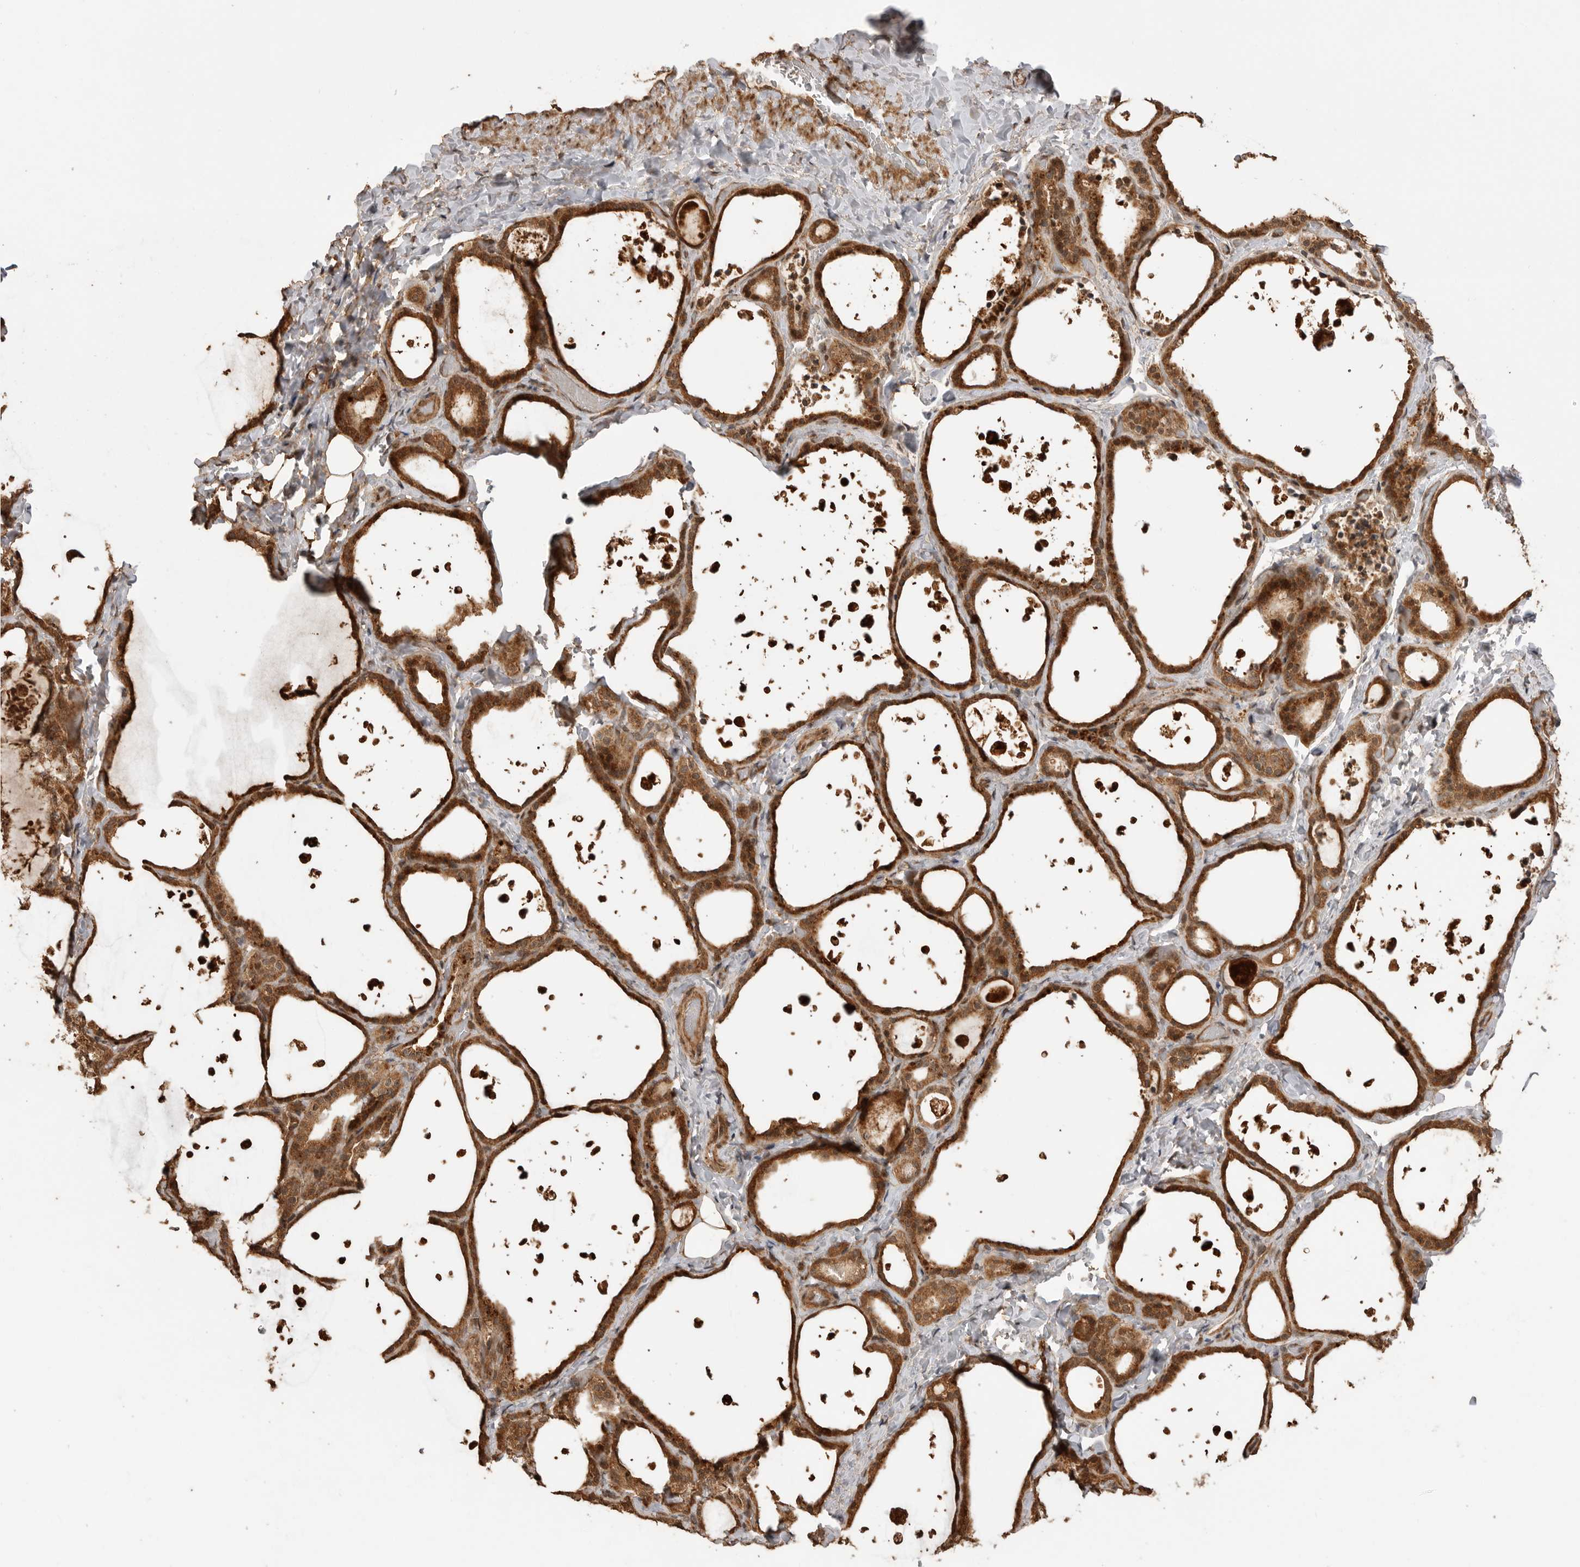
{"staining": {"intensity": "strong", "quantity": ">75%", "location": "cytoplasmic/membranous"}, "tissue": "thyroid gland", "cell_type": "Glandular cells", "image_type": "normal", "snomed": [{"axis": "morphology", "description": "Normal tissue, NOS"}, {"axis": "topography", "description": "Thyroid gland"}], "caption": "An immunohistochemistry histopathology image of normal tissue is shown. Protein staining in brown shows strong cytoplasmic/membranous positivity in thyroid gland within glandular cells.", "gene": "BOC", "patient": {"sex": "female", "age": 44}}